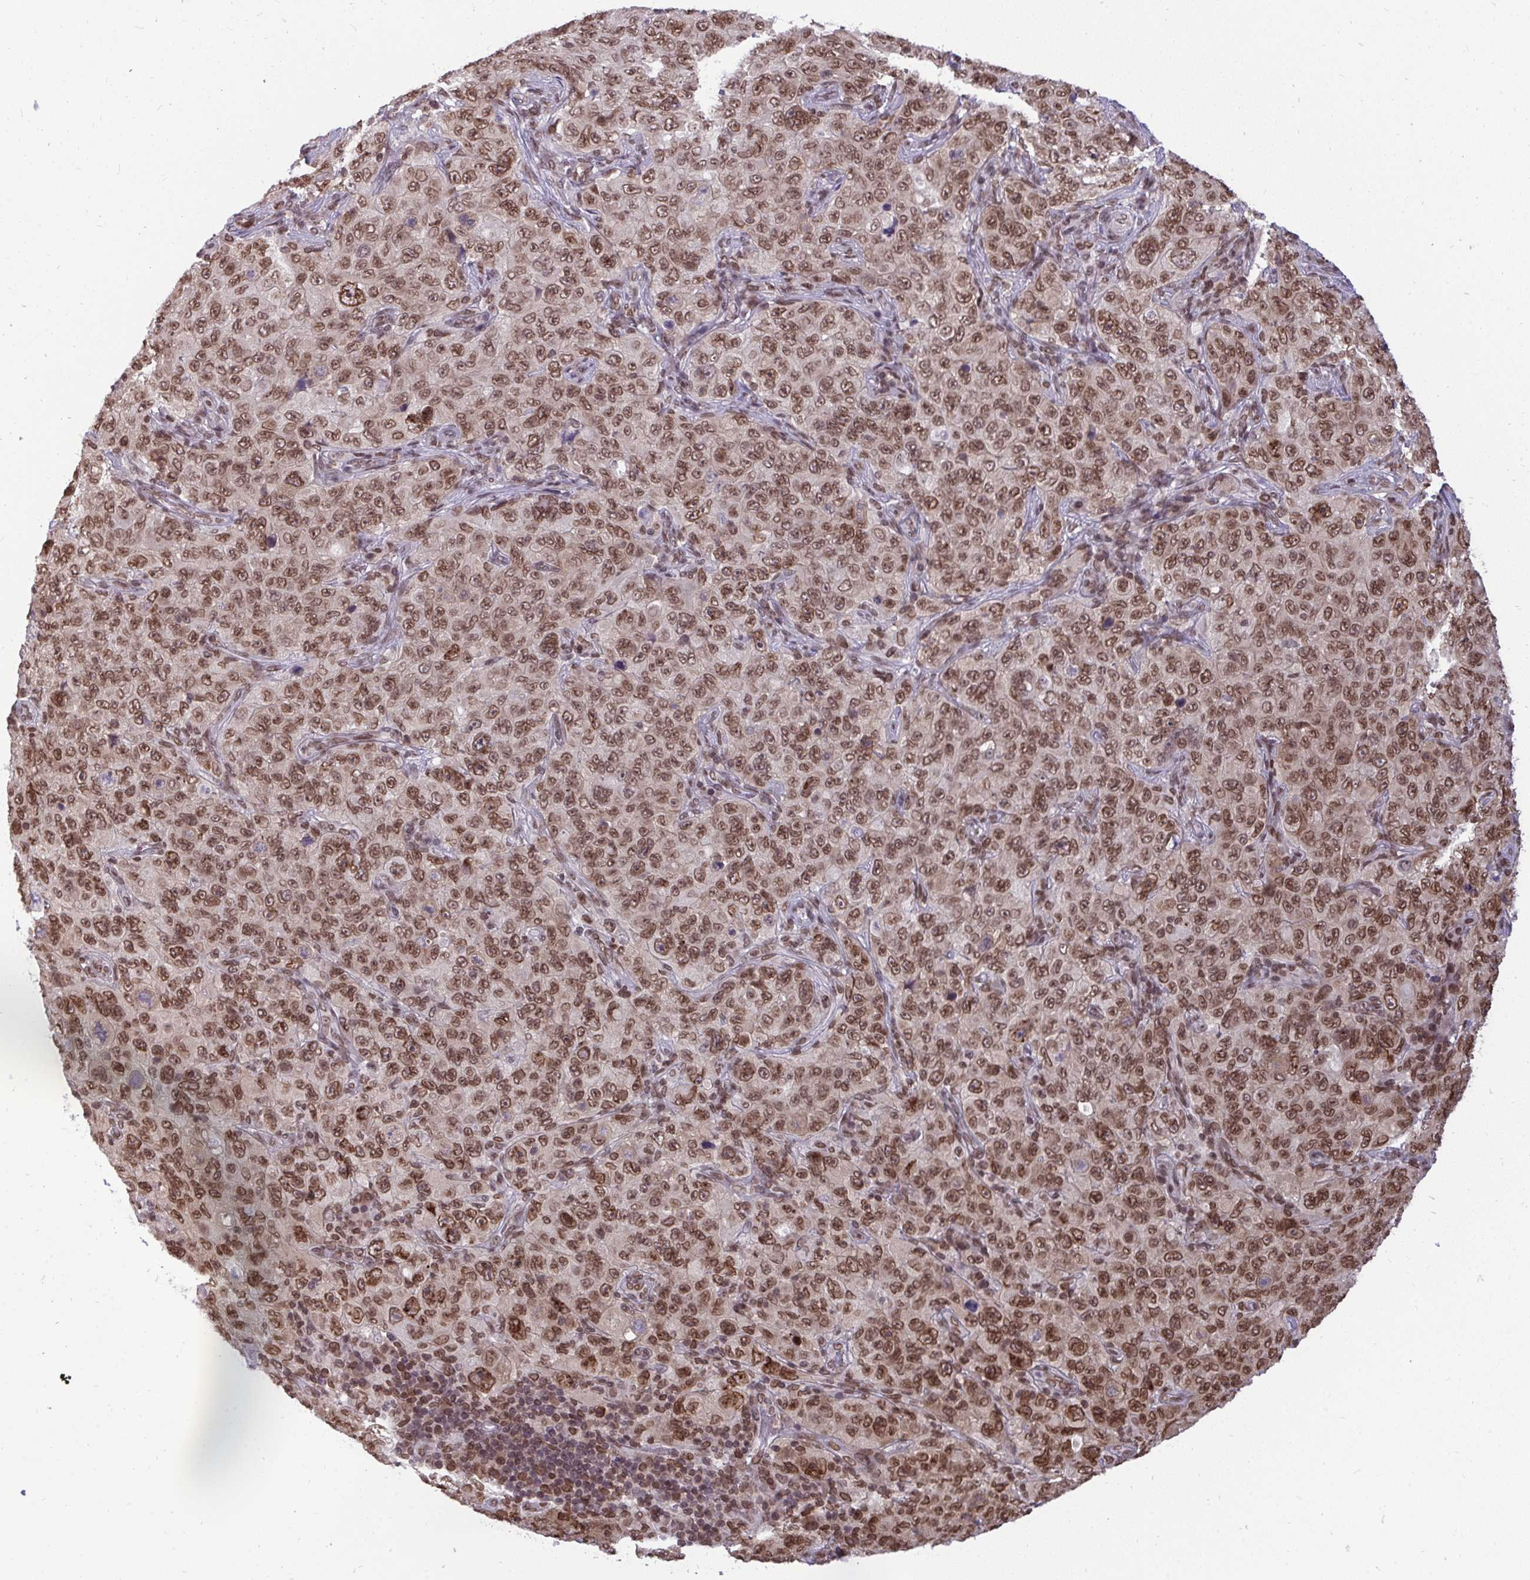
{"staining": {"intensity": "moderate", "quantity": ">75%", "location": "nuclear"}, "tissue": "pancreatic cancer", "cell_type": "Tumor cells", "image_type": "cancer", "snomed": [{"axis": "morphology", "description": "Adenocarcinoma, NOS"}, {"axis": "topography", "description": "Pancreas"}], "caption": "Human pancreatic cancer stained for a protein (brown) reveals moderate nuclear positive staining in about >75% of tumor cells.", "gene": "JPT1", "patient": {"sex": "male", "age": 68}}